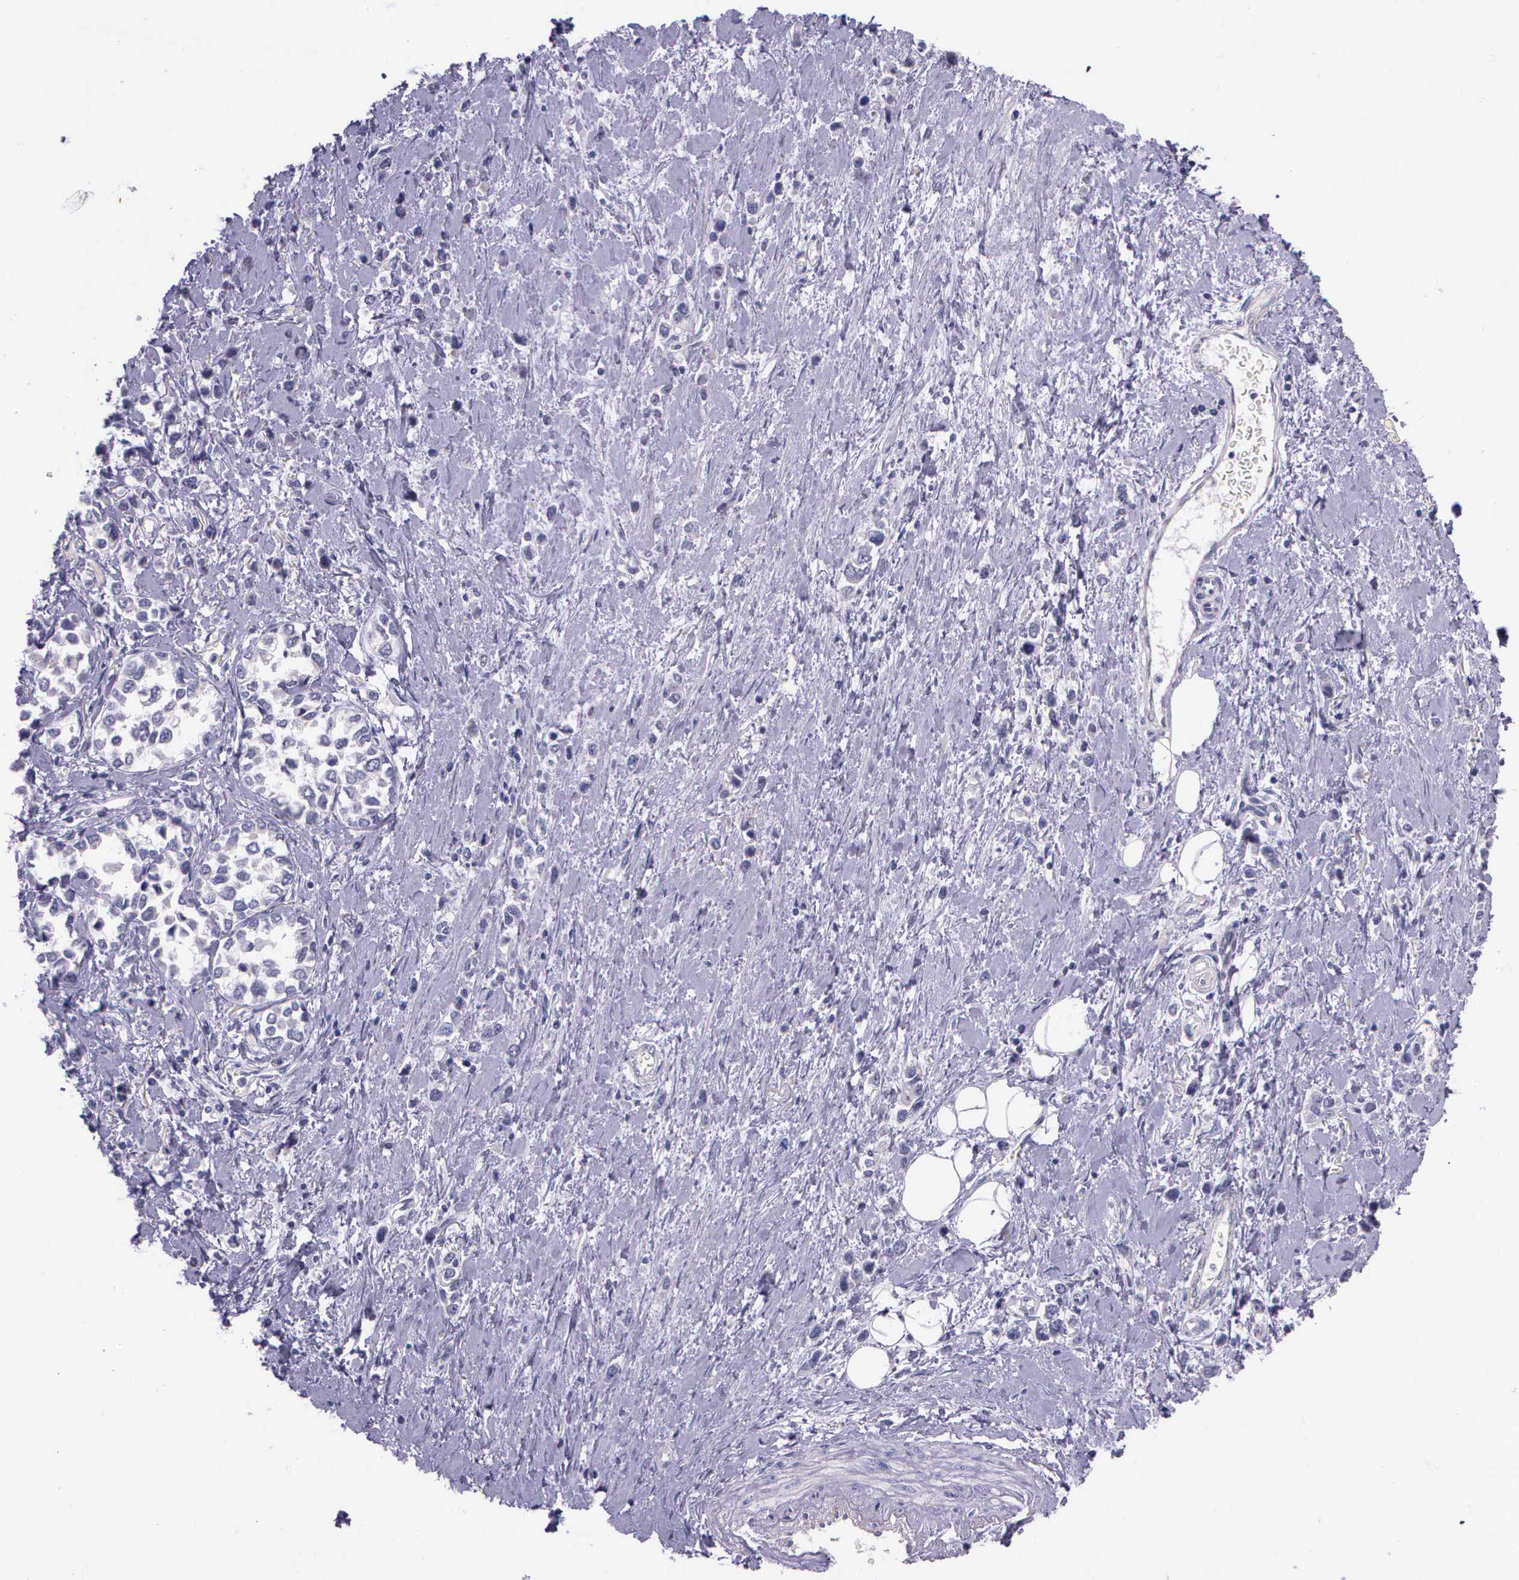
{"staining": {"intensity": "negative", "quantity": "none", "location": "none"}, "tissue": "stomach cancer", "cell_type": "Tumor cells", "image_type": "cancer", "snomed": [{"axis": "morphology", "description": "Adenocarcinoma, NOS"}, {"axis": "topography", "description": "Stomach, upper"}], "caption": "This is an immunohistochemistry (IHC) image of human stomach adenocarcinoma. There is no staining in tumor cells.", "gene": "THSD7A", "patient": {"sex": "male", "age": 76}}